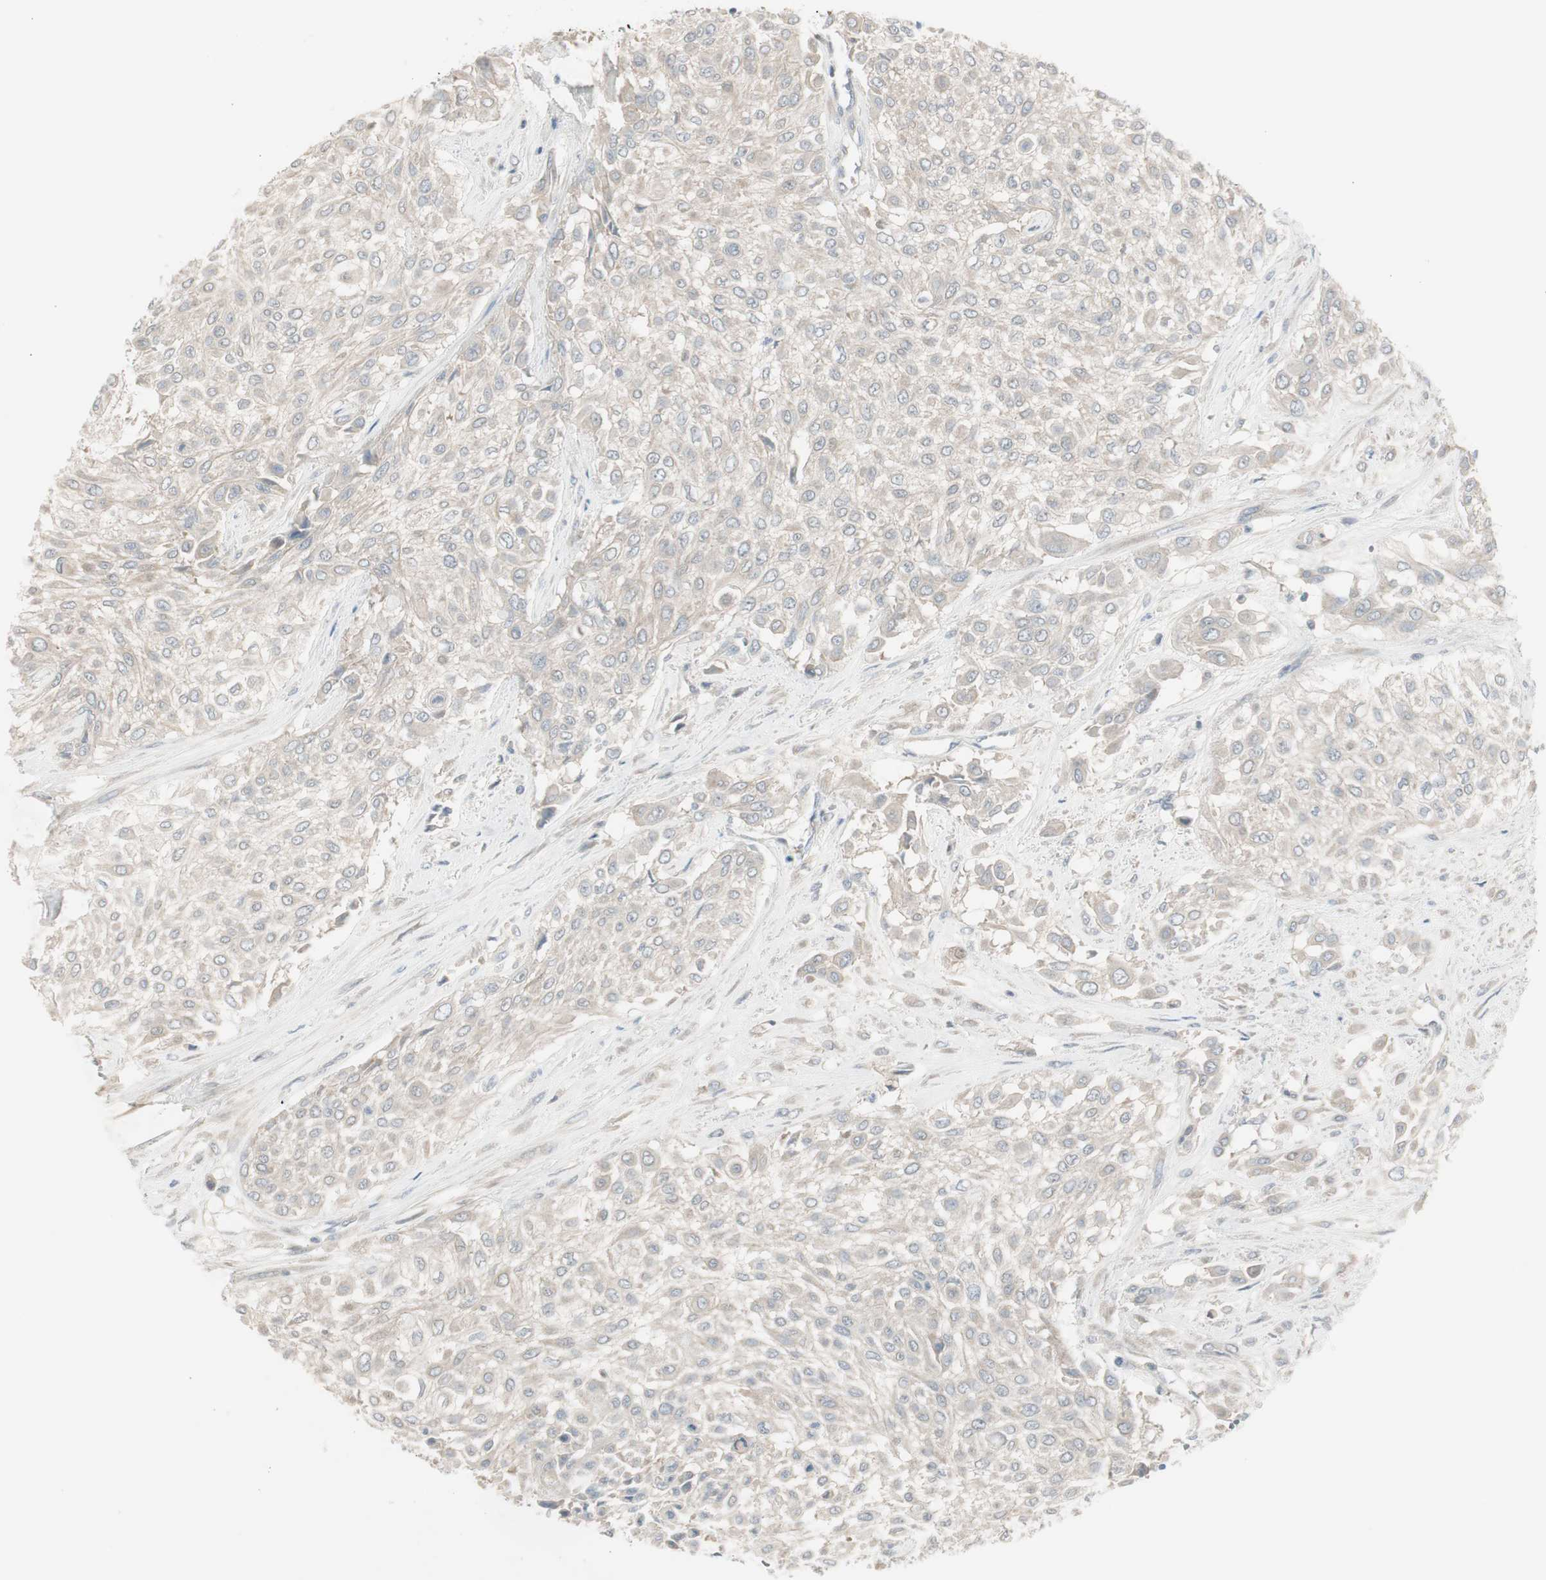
{"staining": {"intensity": "weak", "quantity": ">75%", "location": "cytoplasmic/membranous"}, "tissue": "urothelial cancer", "cell_type": "Tumor cells", "image_type": "cancer", "snomed": [{"axis": "morphology", "description": "Urothelial carcinoma, High grade"}, {"axis": "topography", "description": "Urinary bladder"}], "caption": "High-power microscopy captured an immunohistochemistry image of high-grade urothelial carcinoma, revealing weak cytoplasmic/membranous expression in approximately >75% of tumor cells.", "gene": "MAPRE3", "patient": {"sex": "male", "age": 57}}